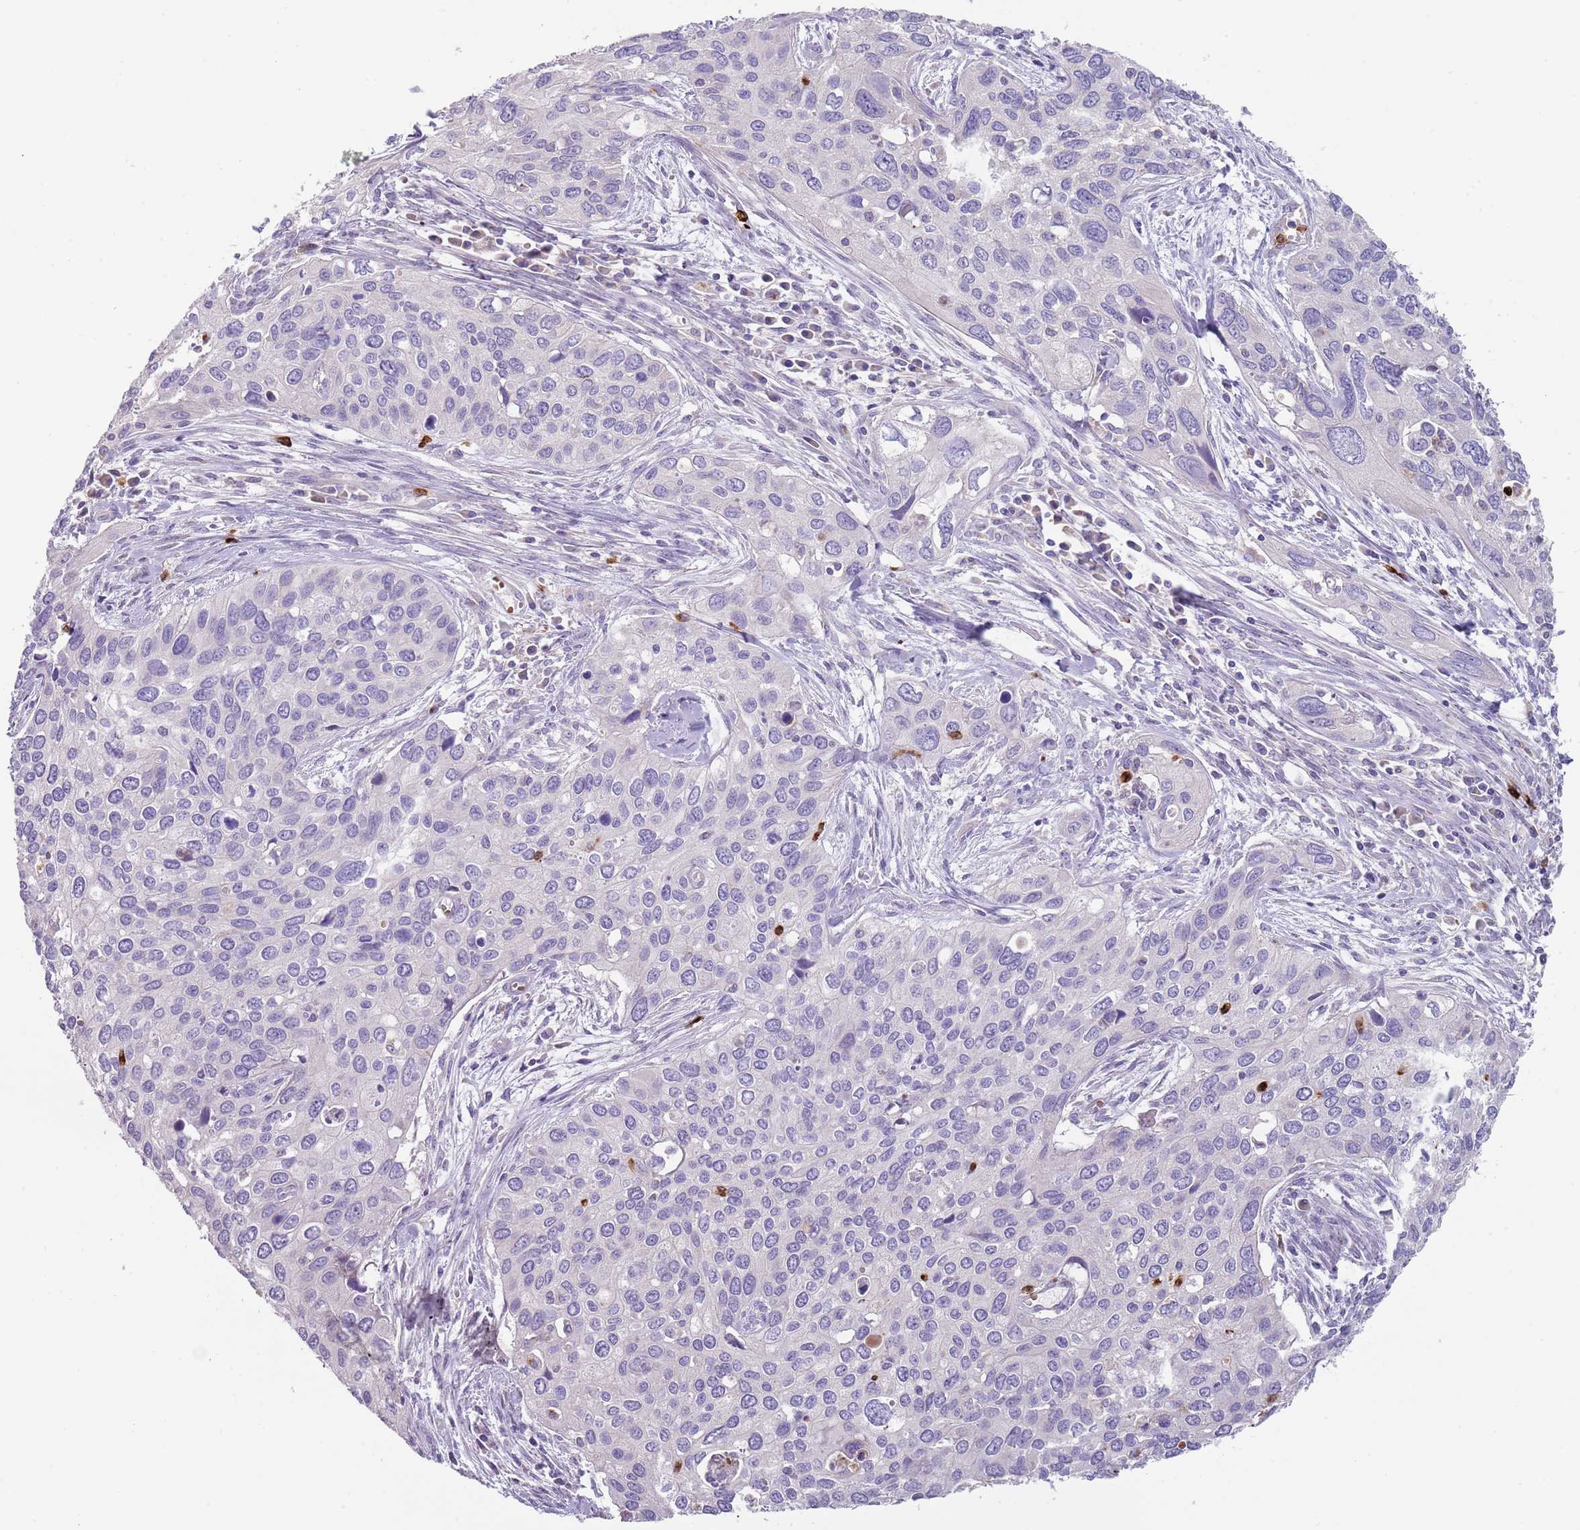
{"staining": {"intensity": "negative", "quantity": "none", "location": "none"}, "tissue": "cervical cancer", "cell_type": "Tumor cells", "image_type": "cancer", "snomed": [{"axis": "morphology", "description": "Squamous cell carcinoma, NOS"}, {"axis": "topography", "description": "Cervix"}], "caption": "The immunohistochemistry histopathology image has no significant expression in tumor cells of cervical squamous cell carcinoma tissue.", "gene": "TMEM251", "patient": {"sex": "female", "age": 55}}